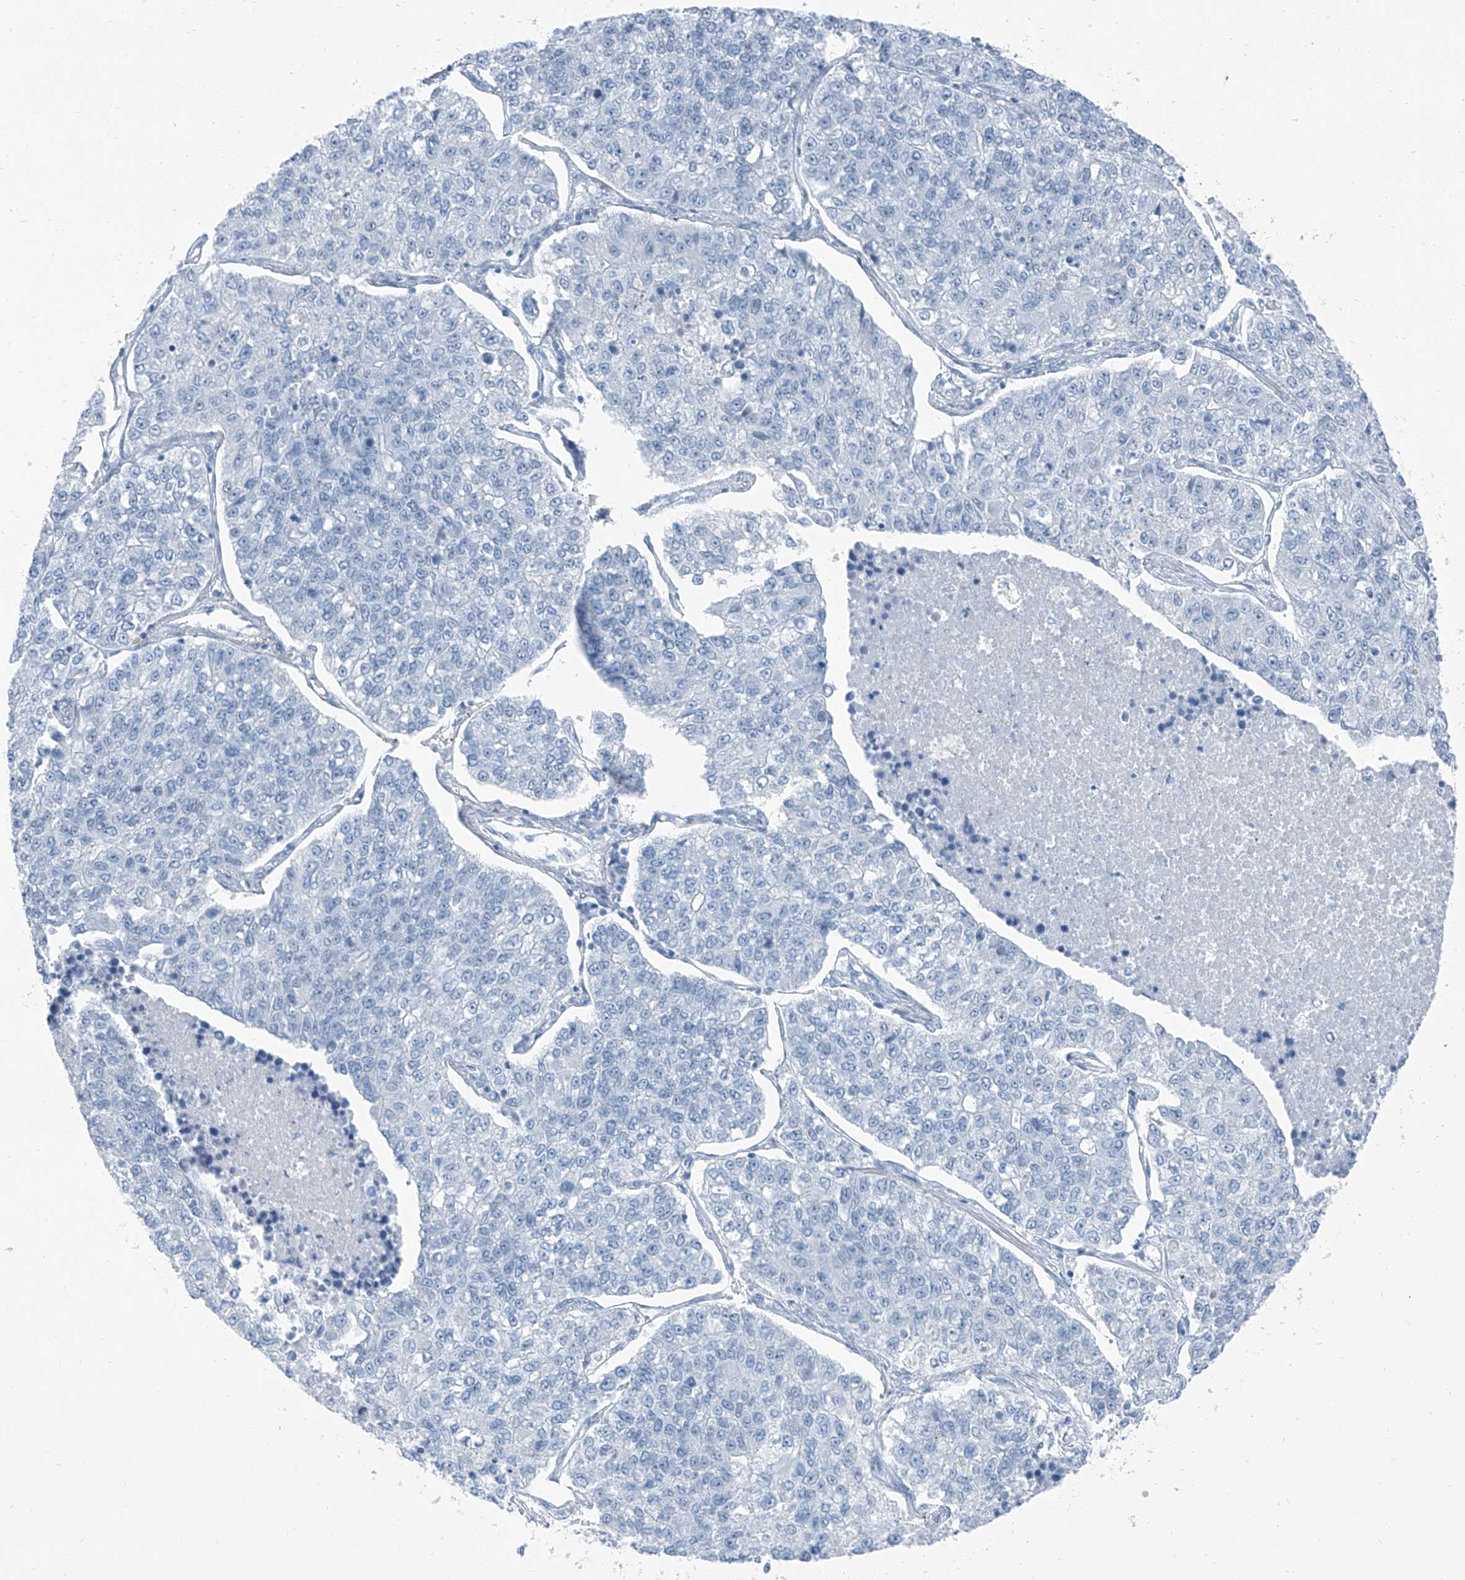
{"staining": {"intensity": "negative", "quantity": "none", "location": "none"}, "tissue": "lung cancer", "cell_type": "Tumor cells", "image_type": "cancer", "snomed": [{"axis": "morphology", "description": "Adenocarcinoma, NOS"}, {"axis": "topography", "description": "Lung"}], "caption": "Tumor cells show no significant protein expression in adenocarcinoma (lung).", "gene": "RGN", "patient": {"sex": "male", "age": 49}}